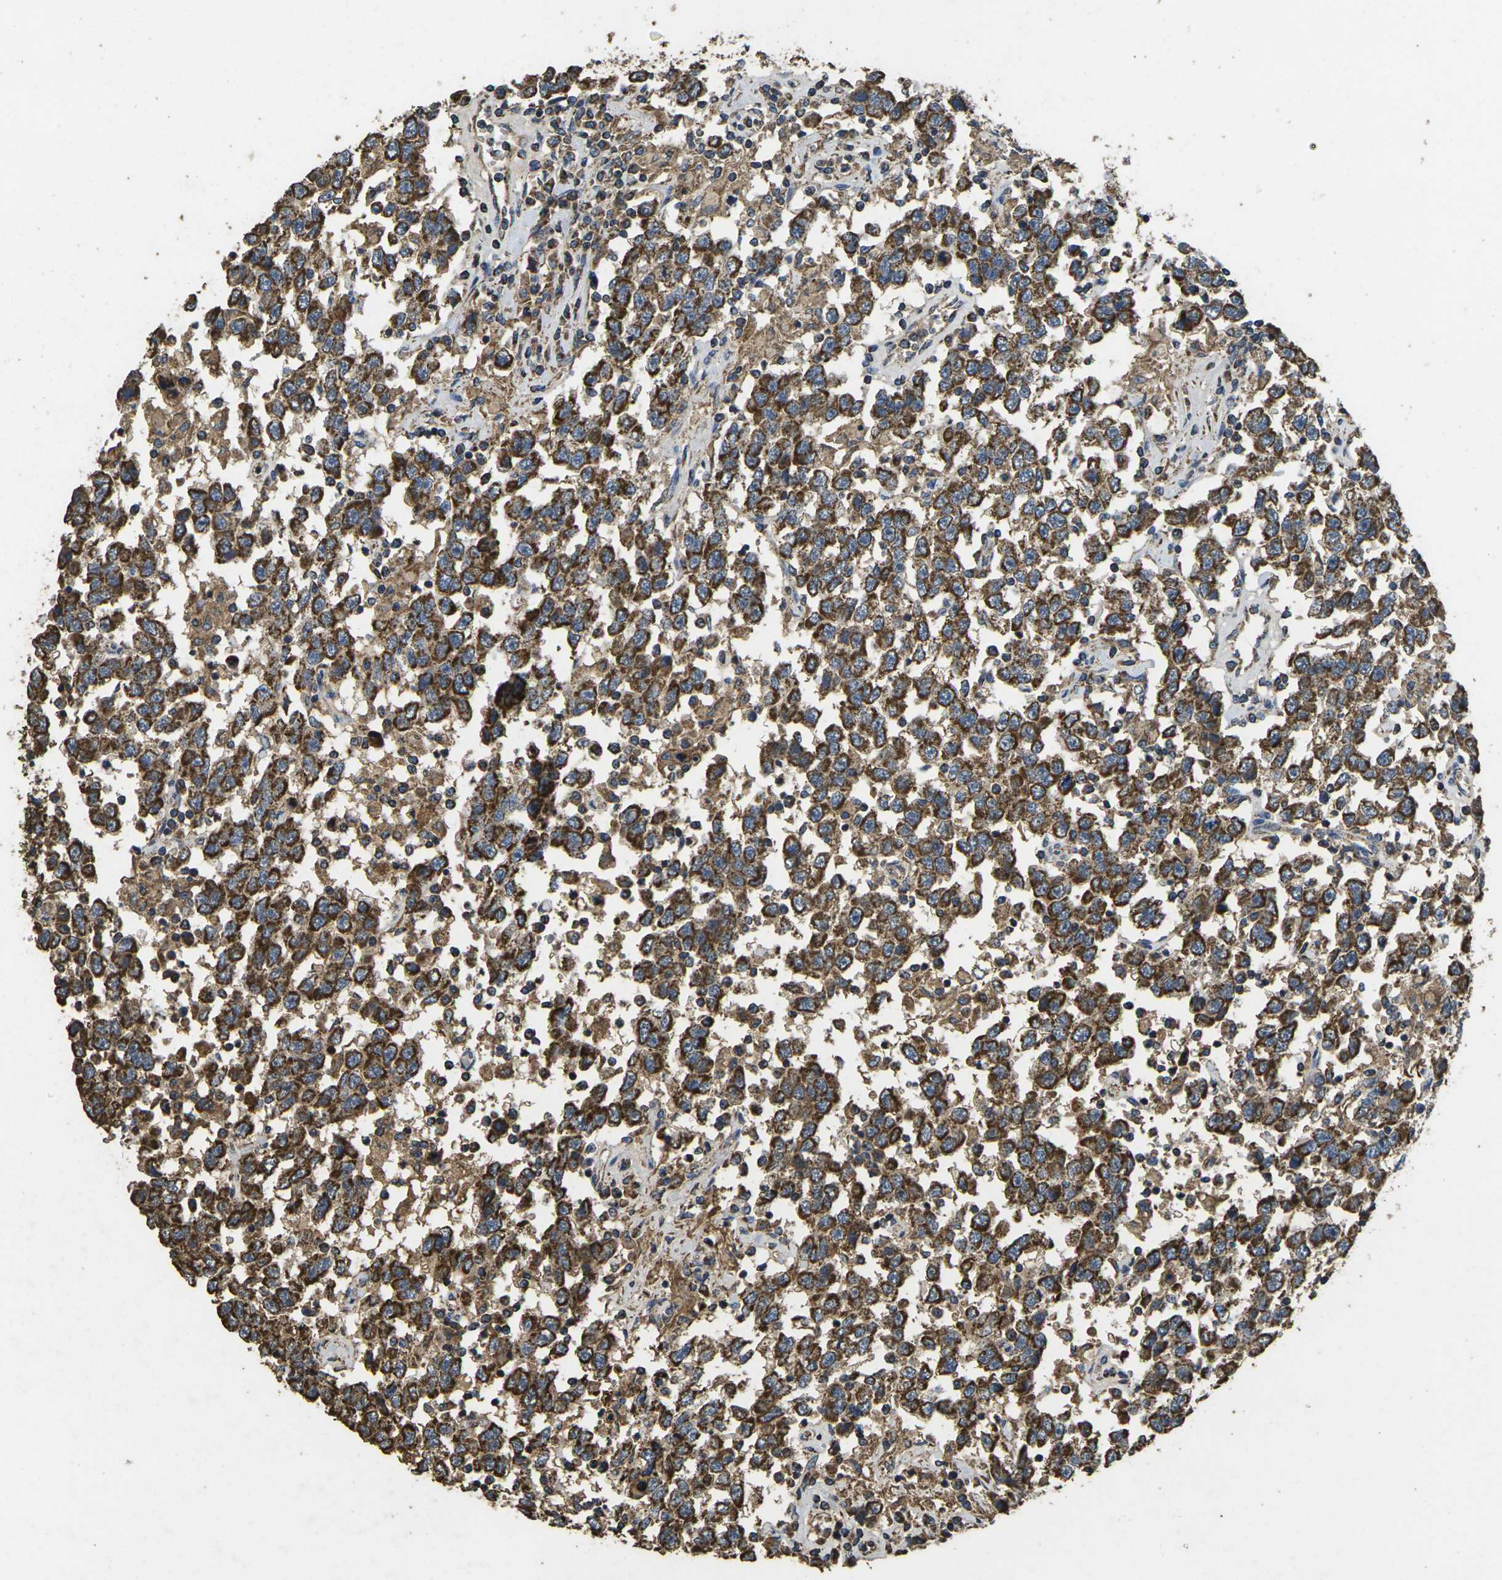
{"staining": {"intensity": "strong", "quantity": ">75%", "location": "cytoplasmic/membranous"}, "tissue": "testis cancer", "cell_type": "Tumor cells", "image_type": "cancer", "snomed": [{"axis": "morphology", "description": "Seminoma, NOS"}, {"axis": "topography", "description": "Testis"}], "caption": "Approximately >75% of tumor cells in testis cancer (seminoma) reveal strong cytoplasmic/membranous protein positivity as visualized by brown immunohistochemical staining.", "gene": "MAPK11", "patient": {"sex": "male", "age": 41}}